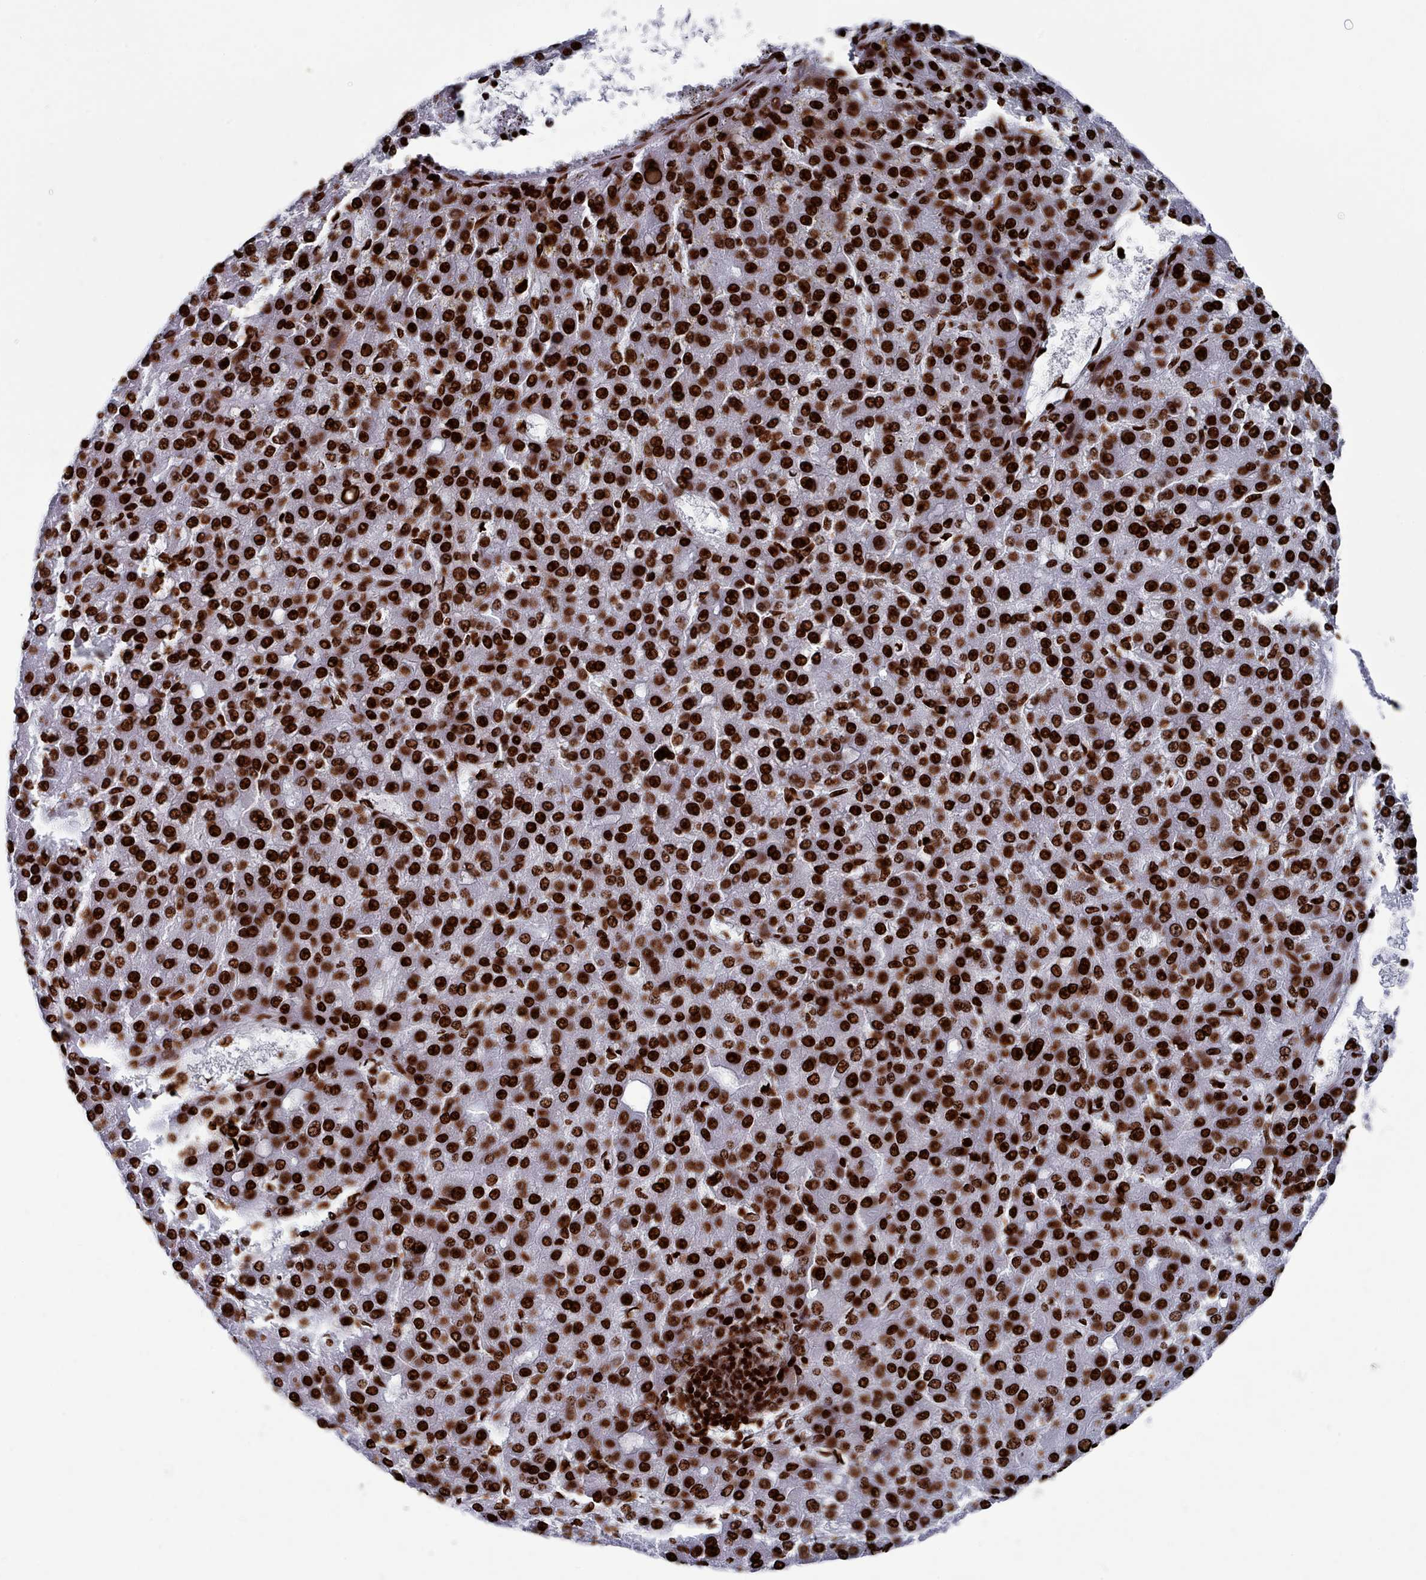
{"staining": {"intensity": "strong", "quantity": ">75%", "location": "nuclear"}, "tissue": "liver cancer", "cell_type": "Tumor cells", "image_type": "cancer", "snomed": [{"axis": "morphology", "description": "Carcinoma, Hepatocellular, NOS"}, {"axis": "topography", "description": "Liver"}], "caption": "Human liver cancer (hepatocellular carcinoma) stained with a brown dye demonstrates strong nuclear positive staining in approximately >75% of tumor cells.", "gene": "PCDHB12", "patient": {"sex": "male", "age": 67}}